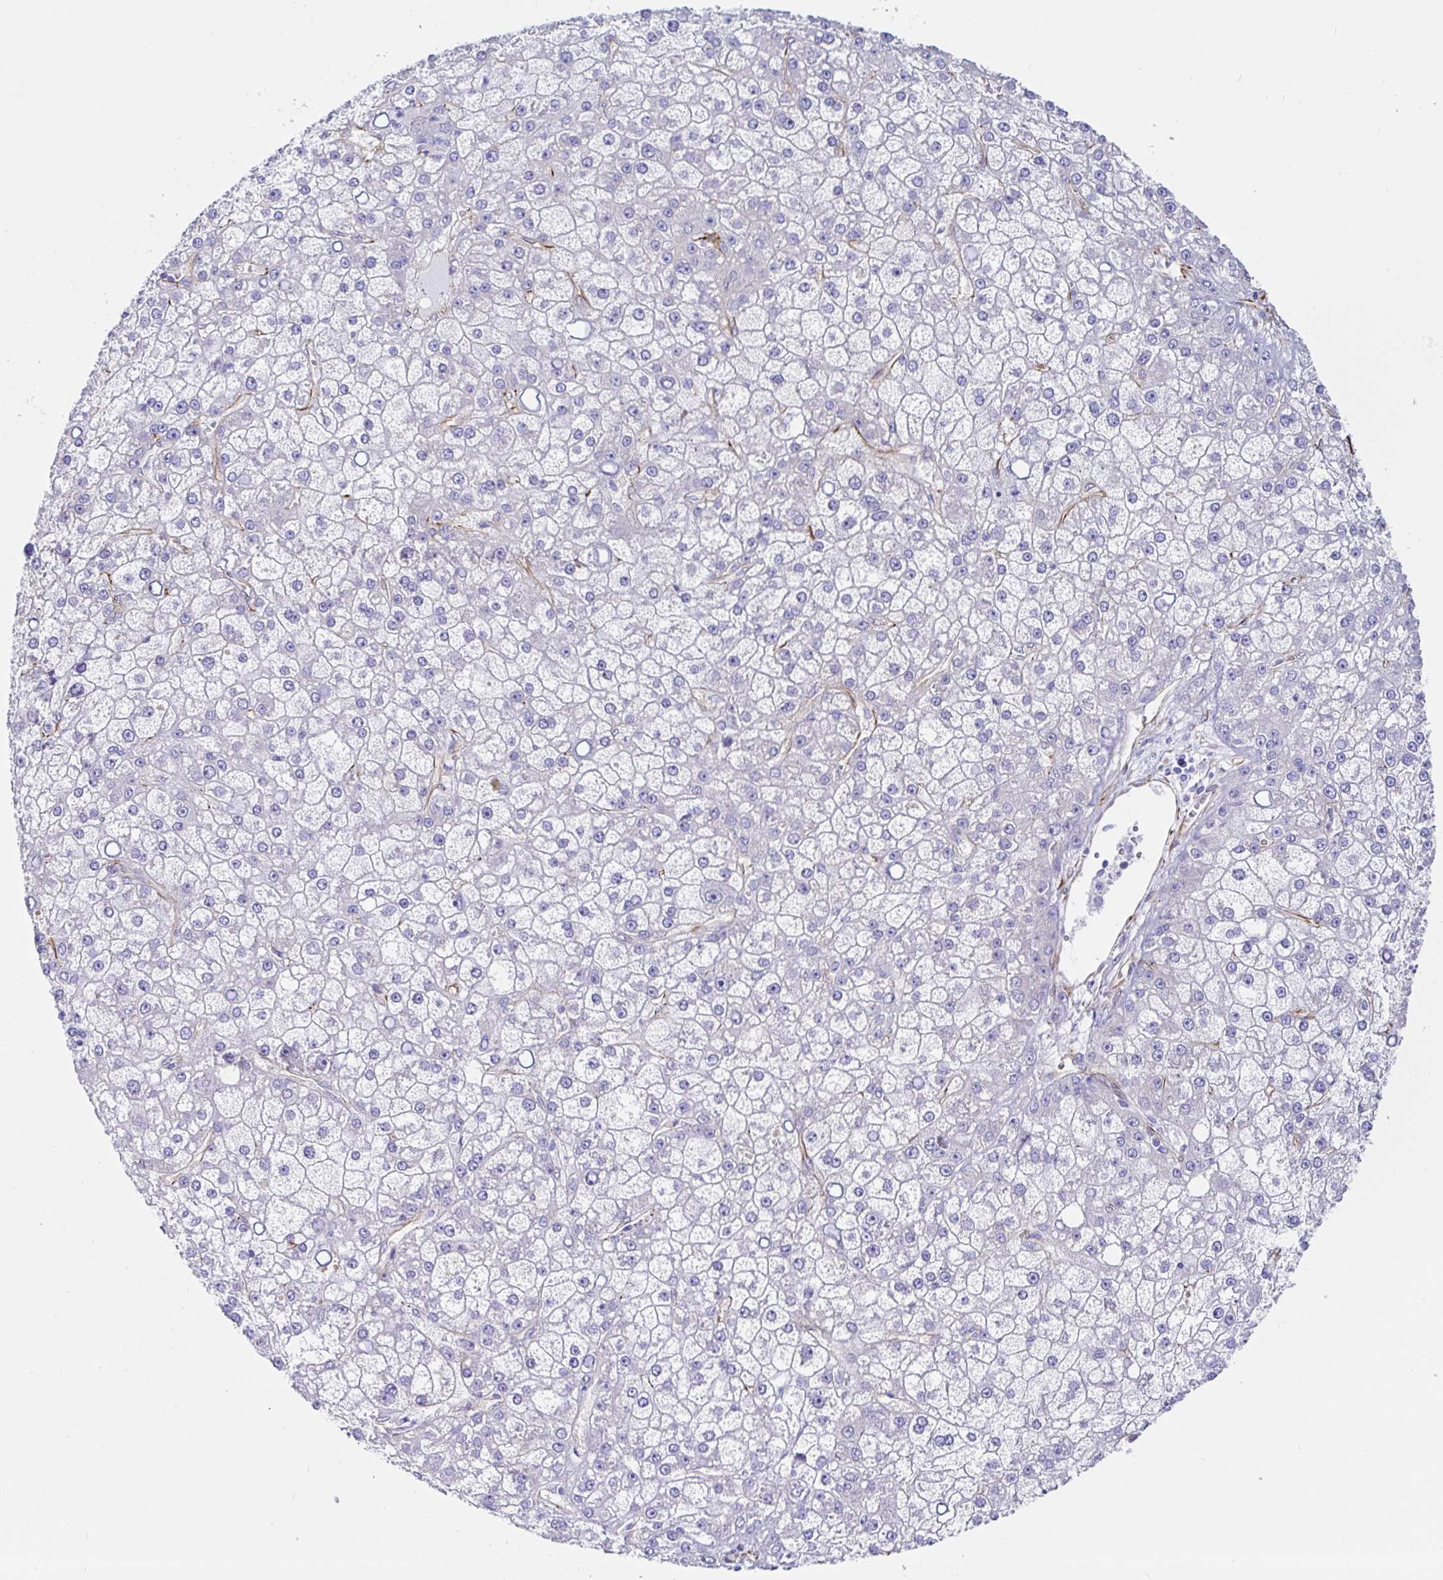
{"staining": {"intensity": "negative", "quantity": "none", "location": "none"}, "tissue": "liver cancer", "cell_type": "Tumor cells", "image_type": "cancer", "snomed": [{"axis": "morphology", "description": "Carcinoma, Hepatocellular, NOS"}, {"axis": "topography", "description": "Liver"}], "caption": "A photomicrograph of liver cancer (hepatocellular carcinoma) stained for a protein reveals no brown staining in tumor cells.", "gene": "DOCK1", "patient": {"sex": "male", "age": 67}}